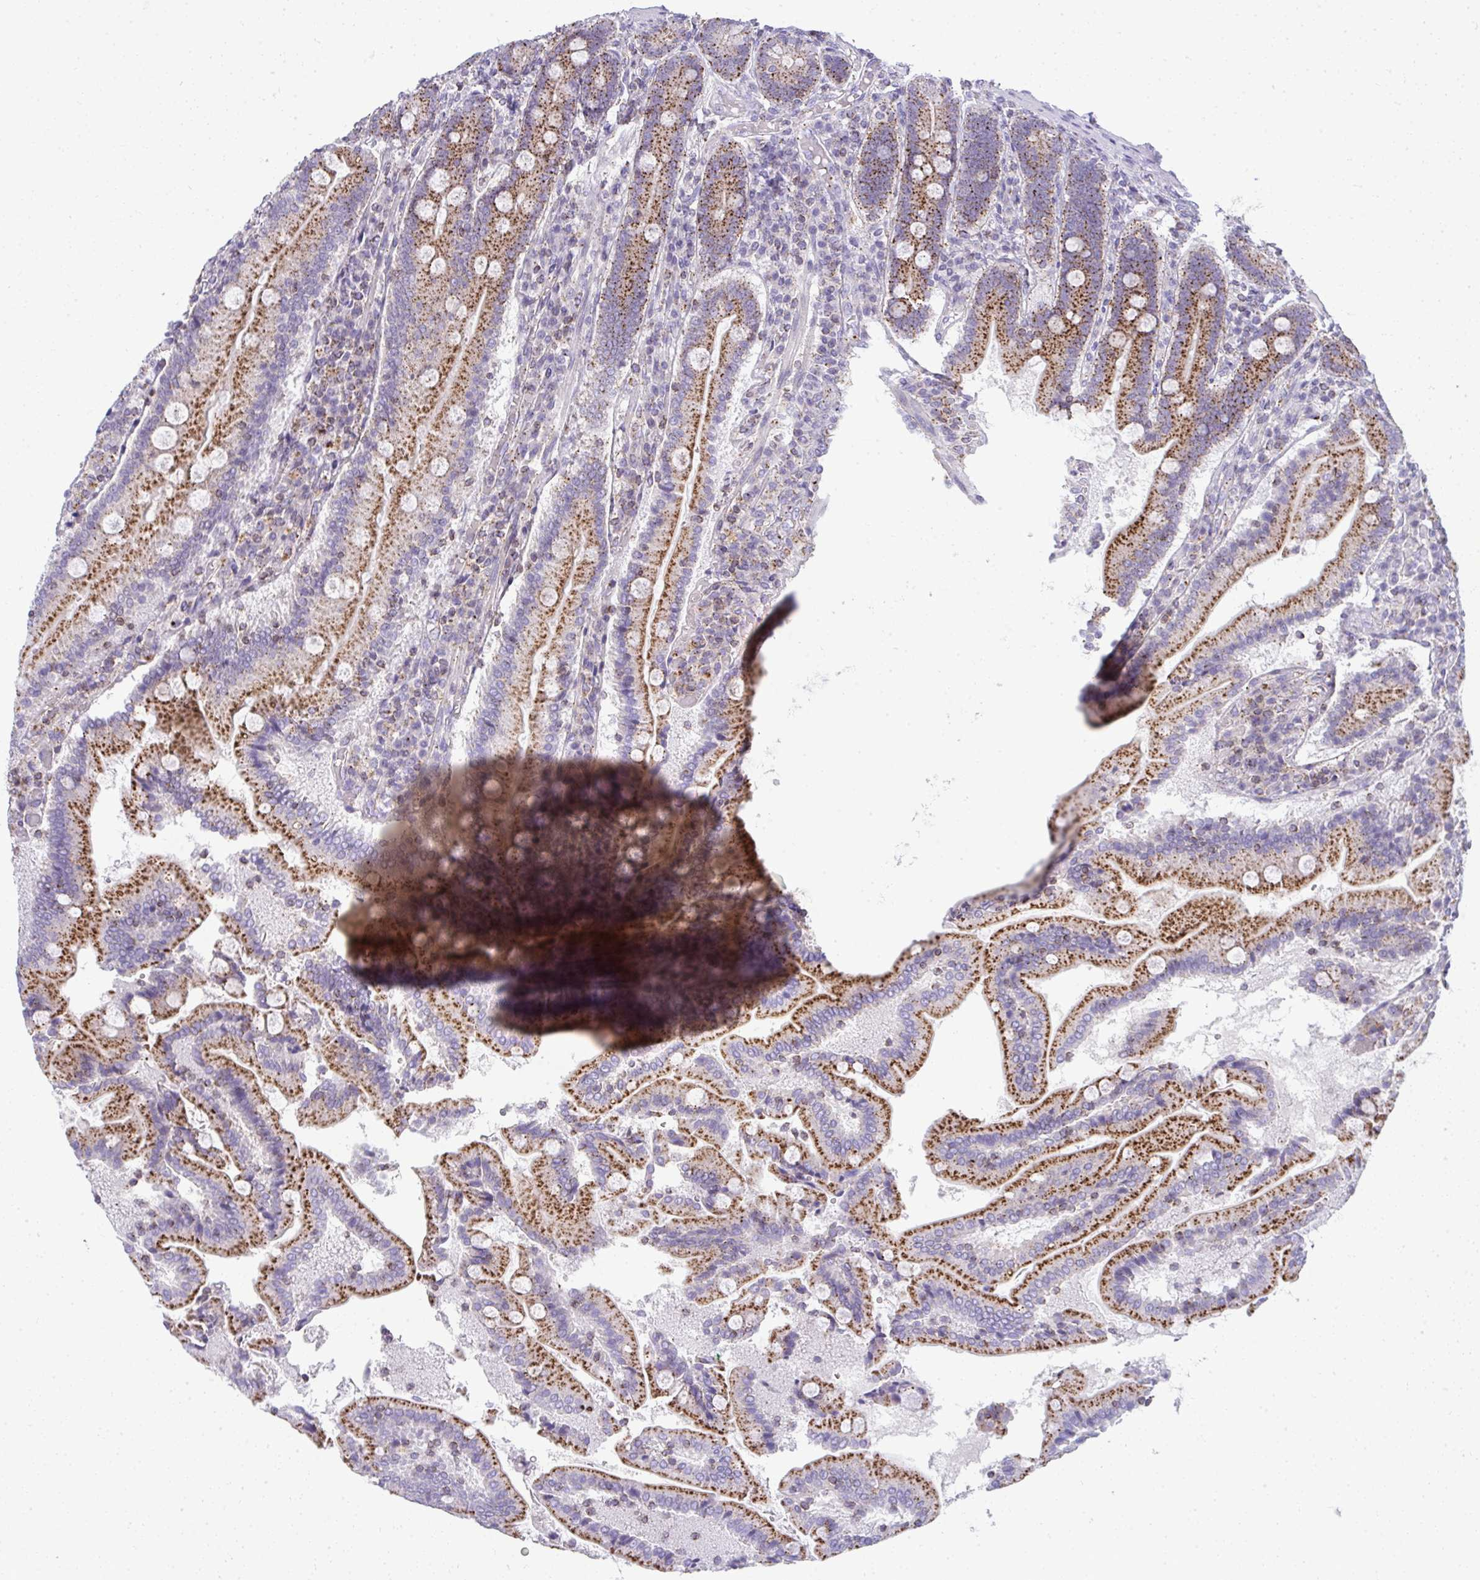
{"staining": {"intensity": "strong", "quantity": ">75%", "location": "cytoplasmic/membranous"}, "tissue": "duodenum", "cell_type": "Glandular cells", "image_type": "normal", "snomed": [{"axis": "morphology", "description": "Normal tissue, NOS"}, {"axis": "topography", "description": "Duodenum"}], "caption": "Immunohistochemistry (IHC) (DAB (3,3'-diaminobenzidine)) staining of unremarkable human duodenum shows strong cytoplasmic/membranous protein expression in approximately >75% of glandular cells. The staining was performed using DAB (3,3'-diaminobenzidine), with brown indicating positive protein expression. Nuclei are stained blue with hematoxylin.", "gene": "VPS4B", "patient": {"sex": "female", "age": 62}}